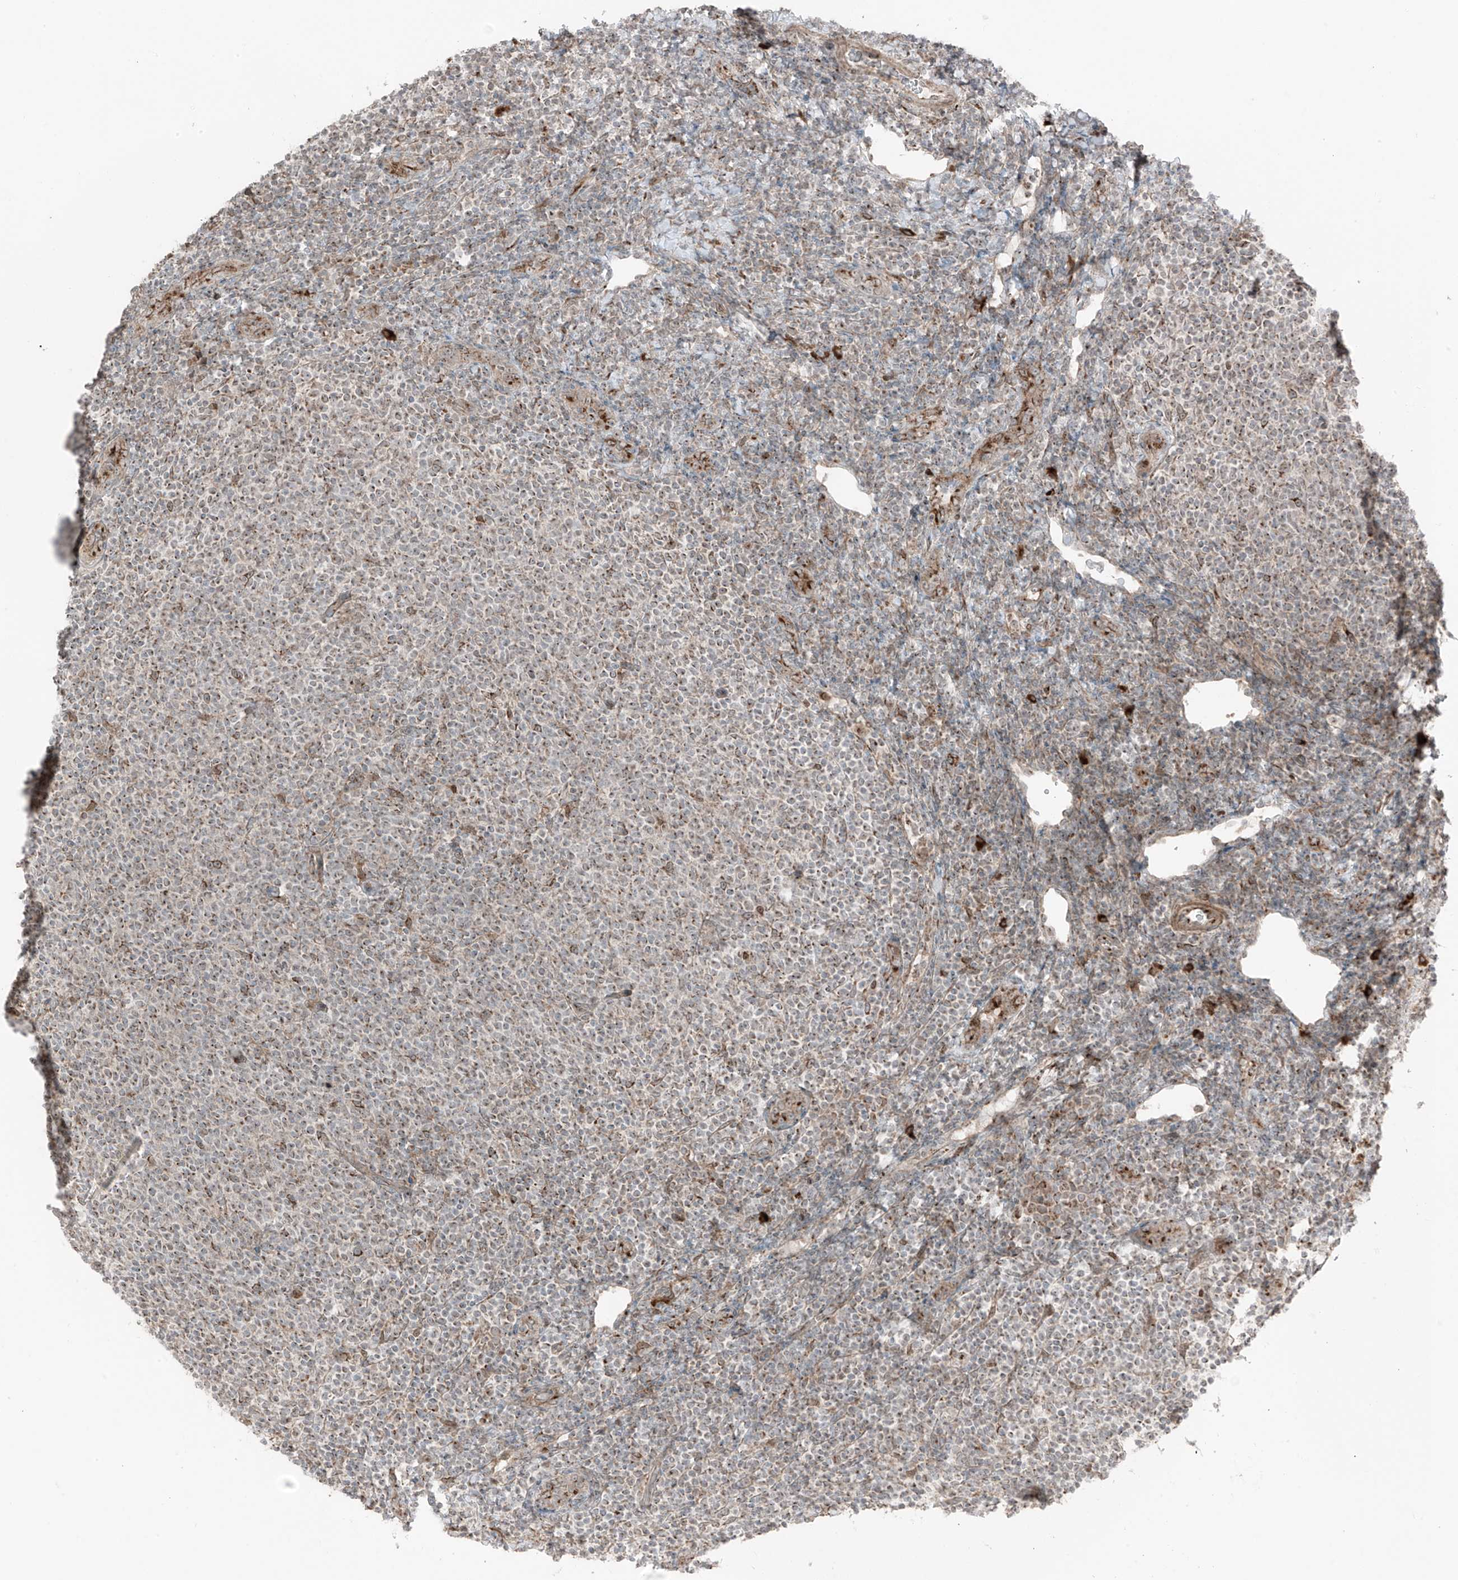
{"staining": {"intensity": "weak", "quantity": ">75%", "location": "cytoplasmic/membranous"}, "tissue": "lymphoma", "cell_type": "Tumor cells", "image_type": "cancer", "snomed": [{"axis": "morphology", "description": "Malignant lymphoma, non-Hodgkin's type, Low grade"}, {"axis": "topography", "description": "Lymph node"}], "caption": "IHC staining of low-grade malignant lymphoma, non-Hodgkin's type, which demonstrates low levels of weak cytoplasmic/membranous positivity in about >75% of tumor cells indicating weak cytoplasmic/membranous protein positivity. The staining was performed using DAB (3,3'-diaminobenzidine) (brown) for protein detection and nuclei were counterstained in hematoxylin (blue).", "gene": "ERLEC1", "patient": {"sex": "male", "age": 66}}